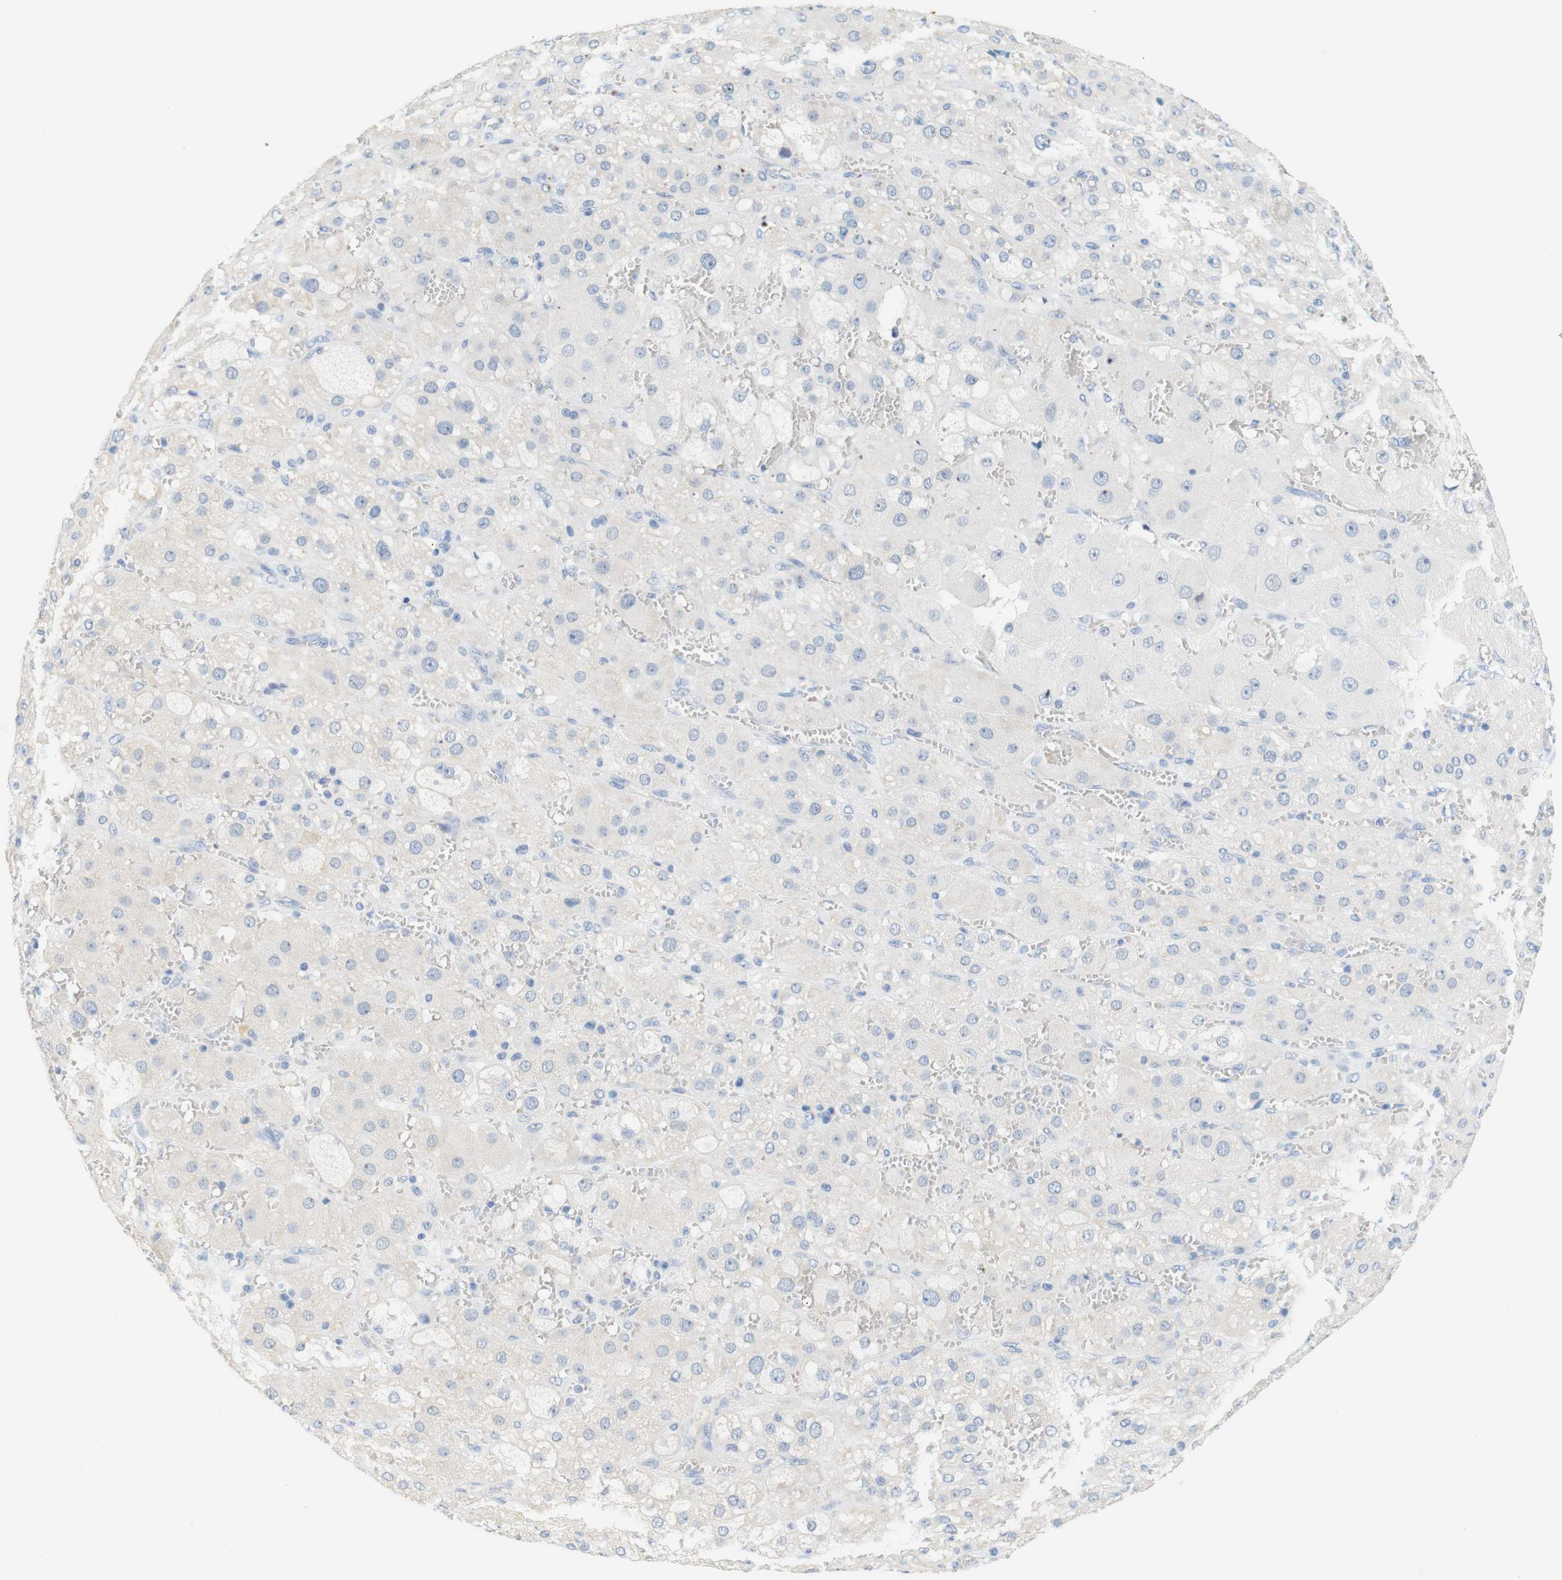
{"staining": {"intensity": "negative", "quantity": "none", "location": "none"}, "tissue": "adrenal gland", "cell_type": "Glandular cells", "image_type": "normal", "snomed": [{"axis": "morphology", "description": "Normal tissue, NOS"}, {"axis": "topography", "description": "Adrenal gland"}], "caption": "Immunohistochemical staining of unremarkable adrenal gland reveals no significant staining in glandular cells. (IHC, brightfield microscopy, high magnification).", "gene": "HRH2", "patient": {"sex": "female", "age": 47}}